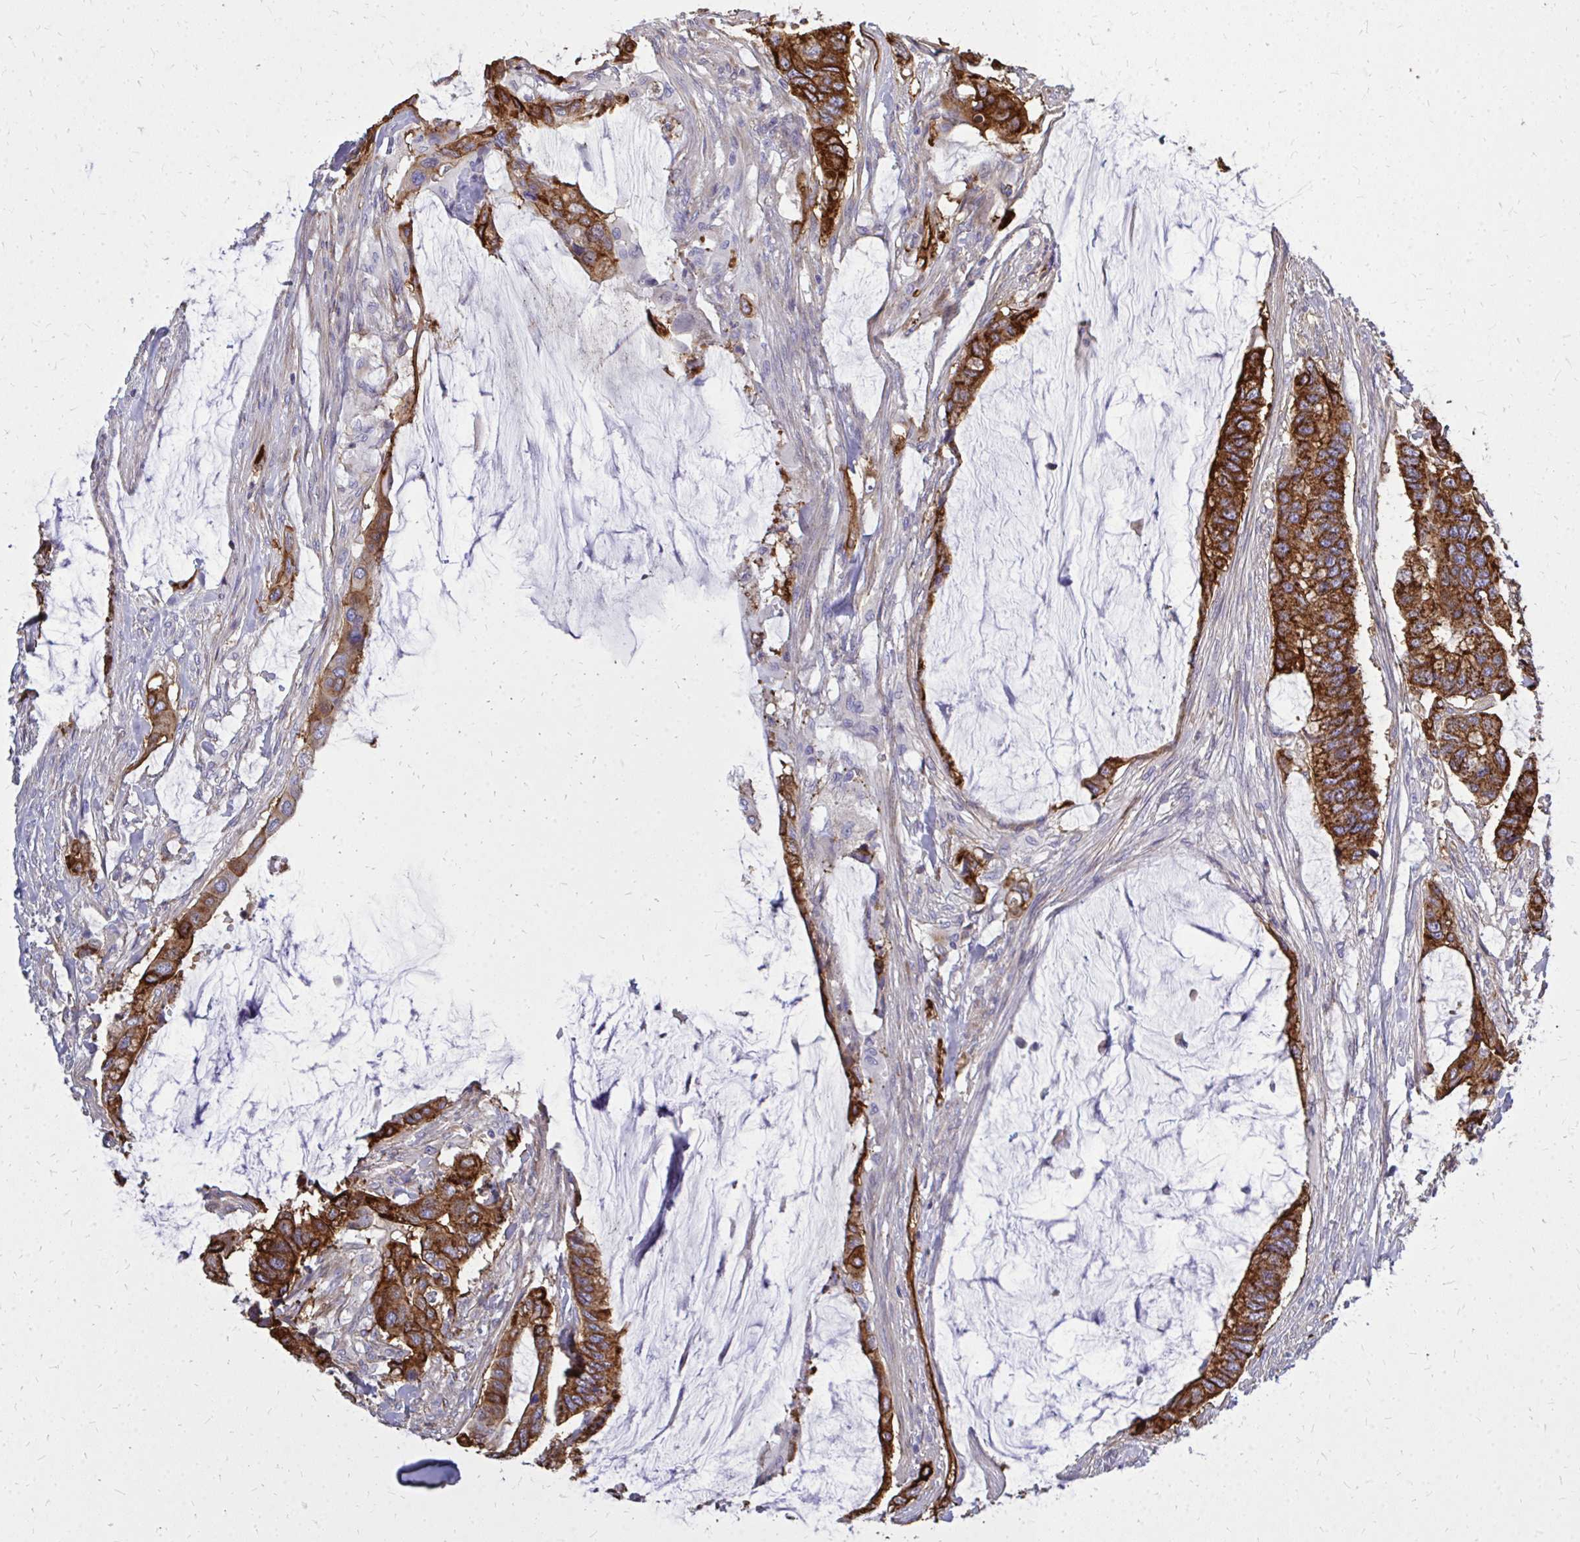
{"staining": {"intensity": "strong", "quantity": ">75%", "location": "cytoplasmic/membranous"}, "tissue": "colorectal cancer", "cell_type": "Tumor cells", "image_type": "cancer", "snomed": [{"axis": "morphology", "description": "Adenocarcinoma, NOS"}, {"axis": "topography", "description": "Rectum"}], "caption": "About >75% of tumor cells in human colorectal cancer exhibit strong cytoplasmic/membranous protein expression as visualized by brown immunohistochemical staining.", "gene": "MARCKSL1", "patient": {"sex": "female", "age": 59}}